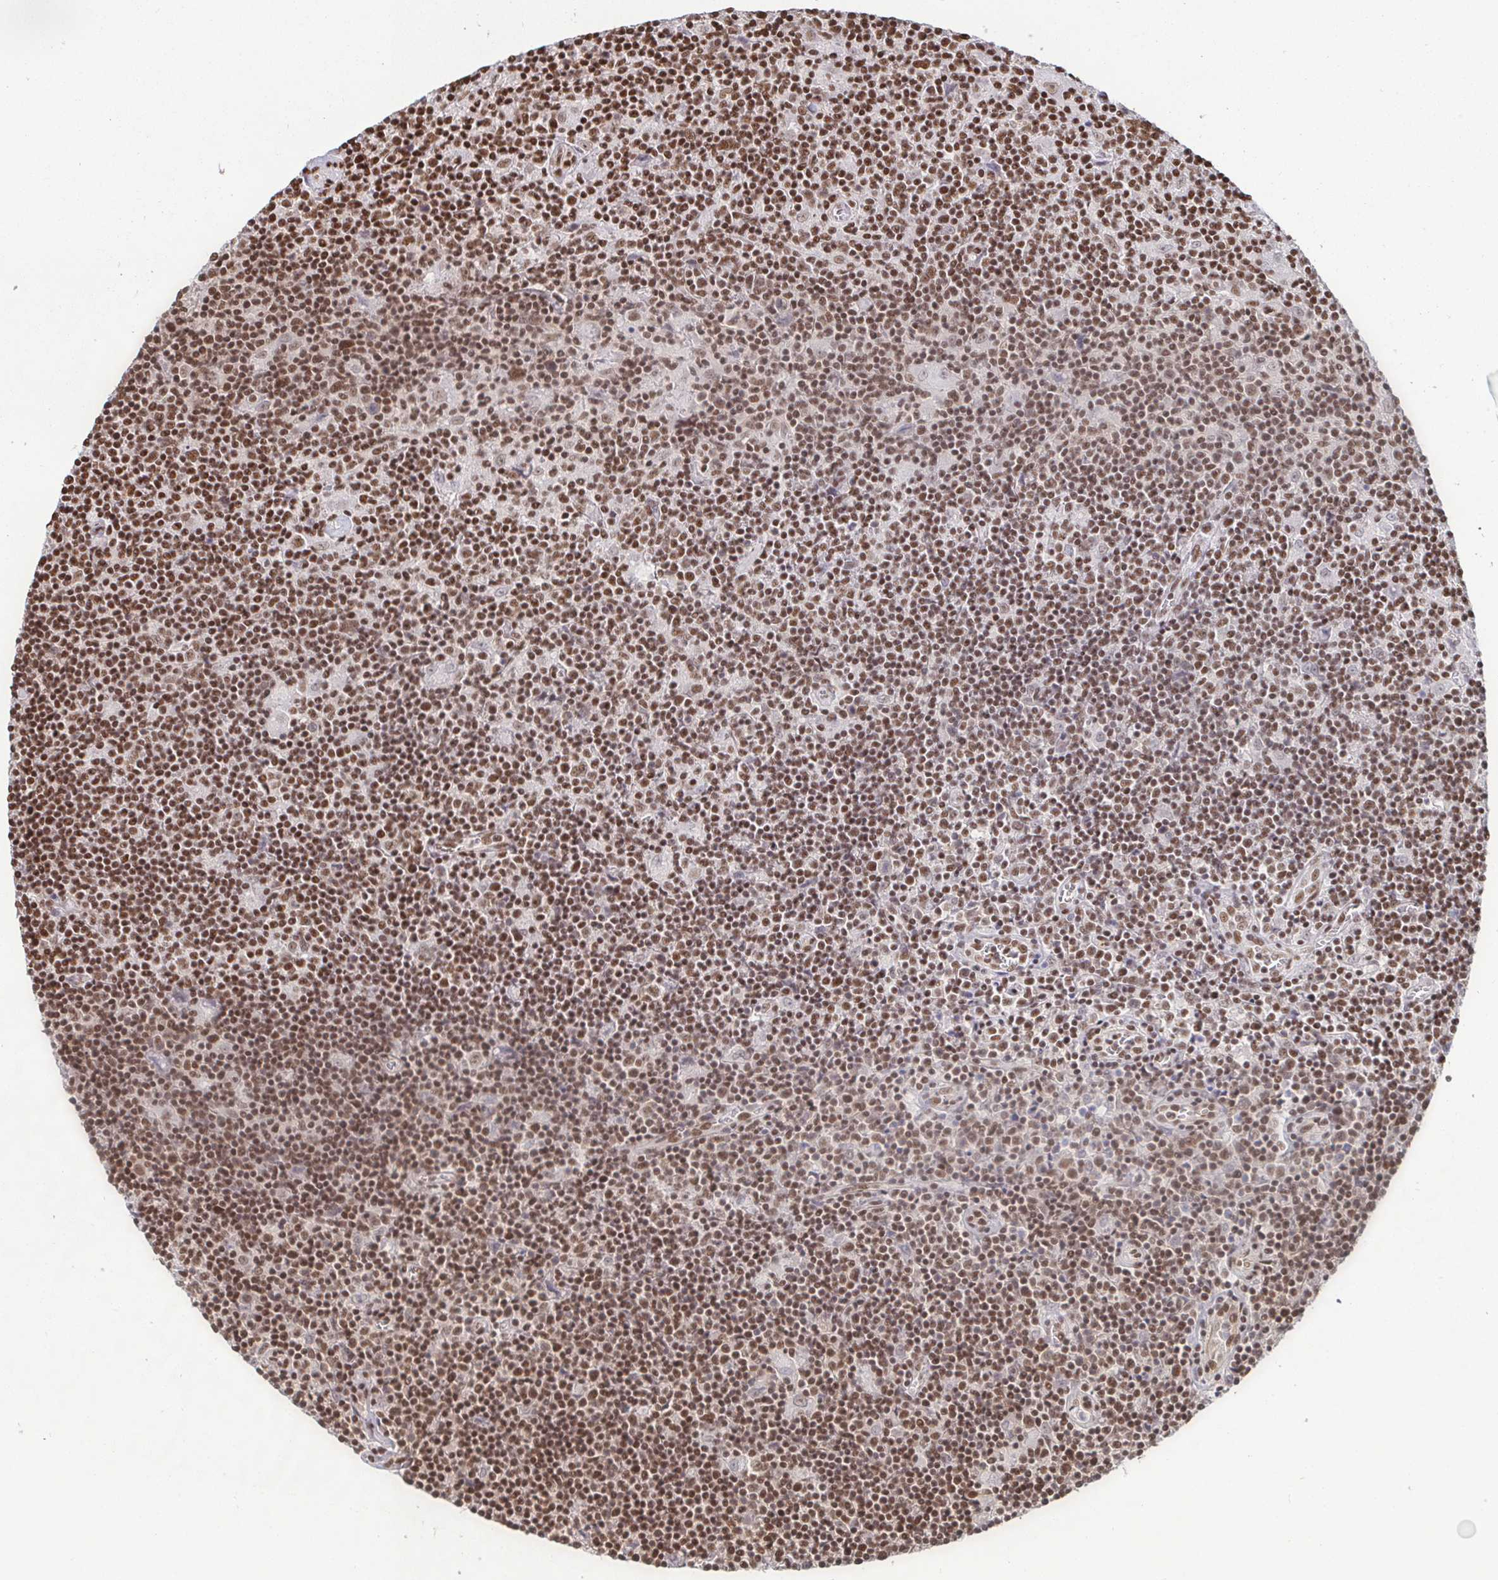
{"staining": {"intensity": "weak", "quantity": "<25%", "location": "nuclear"}, "tissue": "lymphoma", "cell_type": "Tumor cells", "image_type": "cancer", "snomed": [{"axis": "morphology", "description": "Hodgkin's disease, NOS"}, {"axis": "topography", "description": "Lymph node"}], "caption": "Immunohistochemistry histopathology image of human Hodgkin's disease stained for a protein (brown), which displays no staining in tumor cells.", "gene": "SP3", "patient": {"sex": "male", "age": 40}}